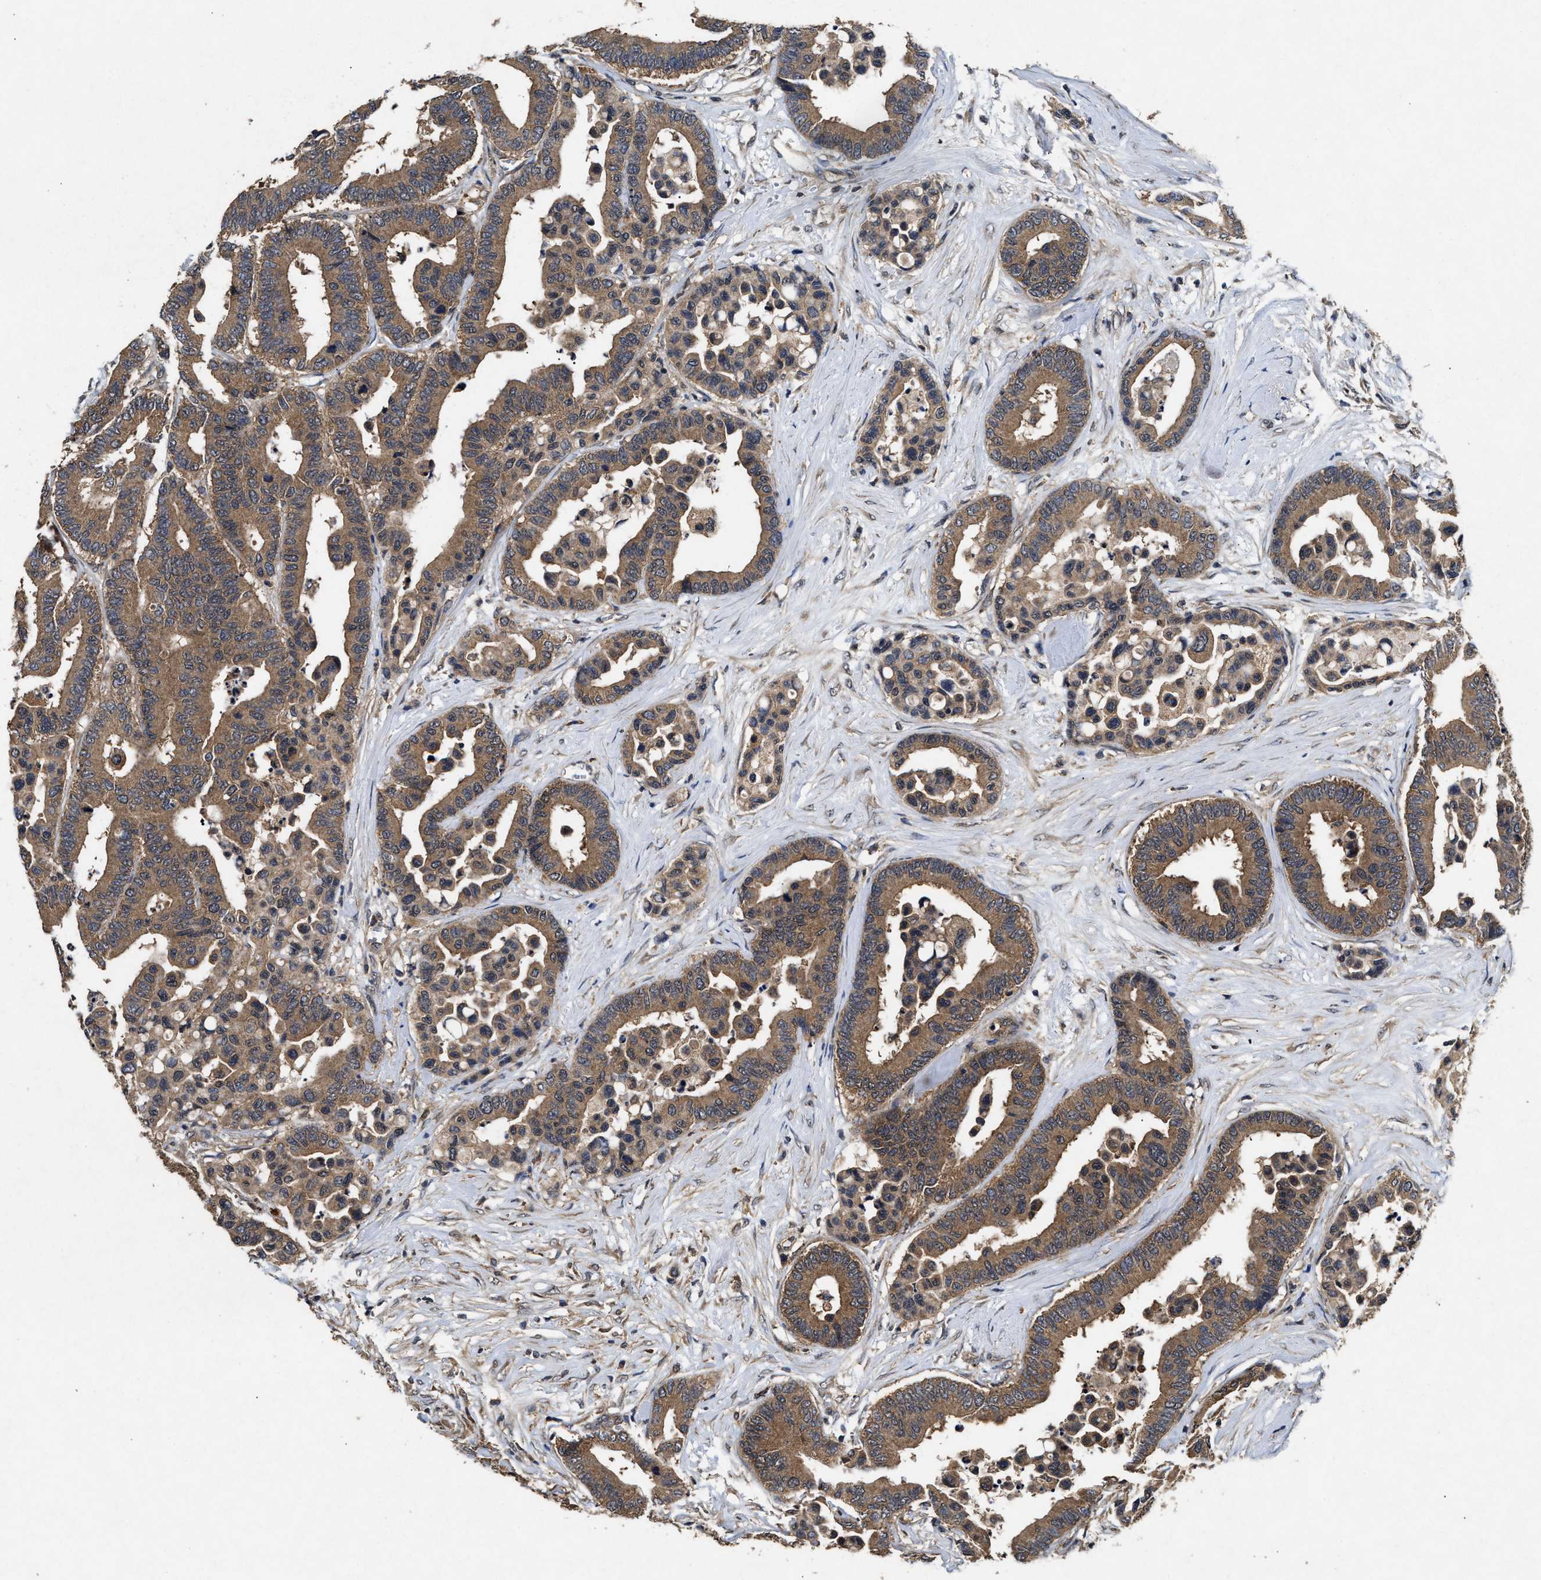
{"staining": {"intensity": "moderate", "quantity": ">75%", "location": "cytoplasmic/membranous"}, "tissue": "colorectal cancer", "cell_type": "Tumor cells", "image_type": "cancer", "snomed": [{"axis": "morphology", "description": "Normal tissue, NOS"}, {"axis": "morphology", "description": "Adenocarcinoma, NOS"}, {"axis": "topography", "description": "Colon"}], "caption": "Human colorectal cancer (adenocarcinoma) stained with a brown dye demonstrates moderate cytoplasmic/membranous positive expression in about >75% of tumor cells.", "gene": "PDAP1", "patient": {"sex": "male", "age": 82}}